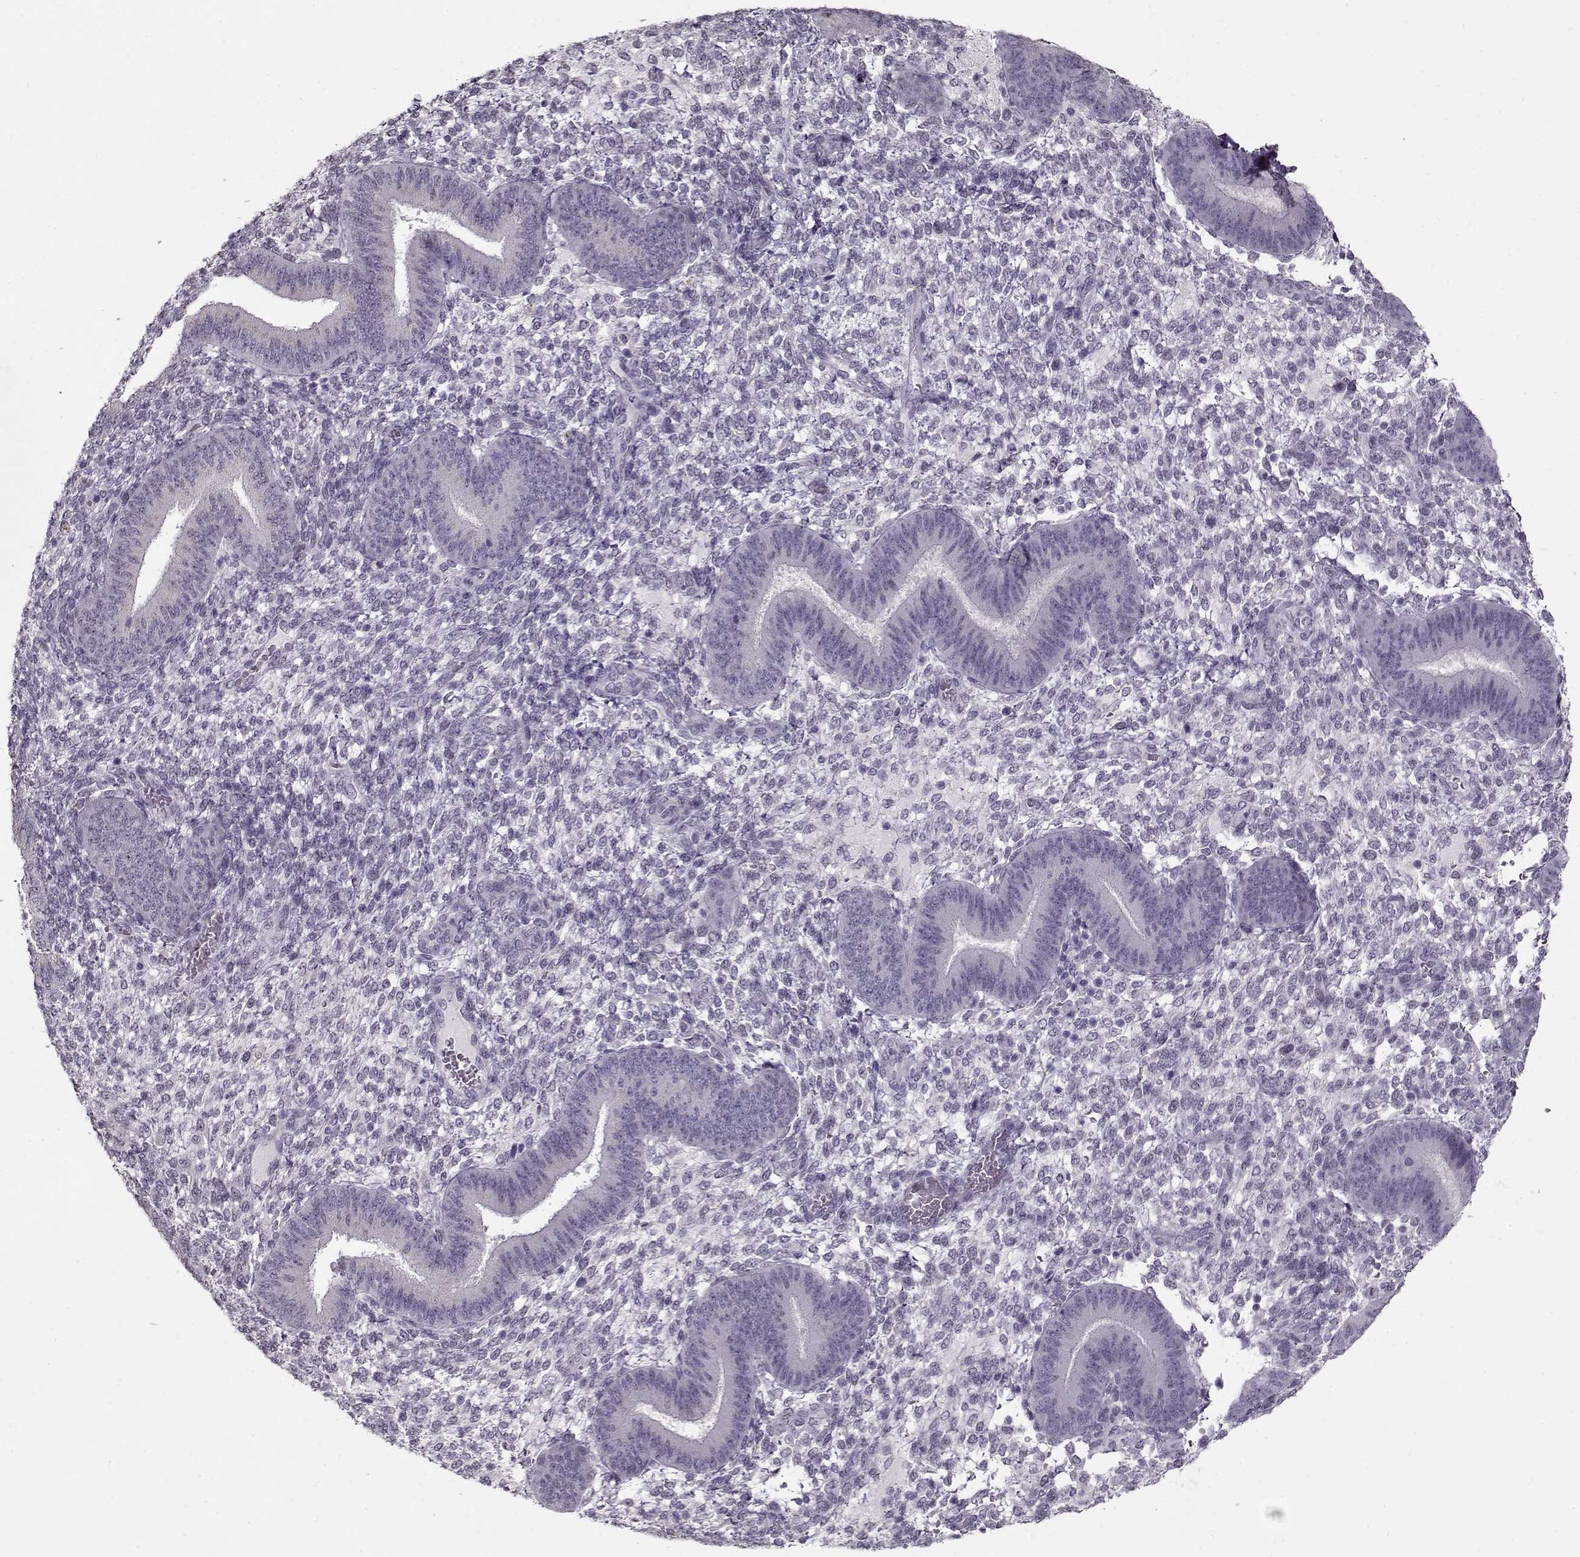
{"staining": {"intensity": "negative", "quantity": "none", "location": "none"}, "tissue": "endometrium", "cell_type": "Cells in endometrial stroma", "image_type": "normal", "snomed": [{"axis": "morphology", "description": "Normal tissue, NOS"}, {"axis": "topography", "description": "Endometrium"}], "caption": "Photomicrograph shows no protein staining in cells in endometrial stroma of normal endometrium. (Stains: DAB (3,3'-diaminobenzidine) immunohistochemistry with hematoxylin counter stain, Microscopy: brightfield microscopy at high magnification).", "gene": "SEC16B", "patient": {"sex": "female", "age": 39}}